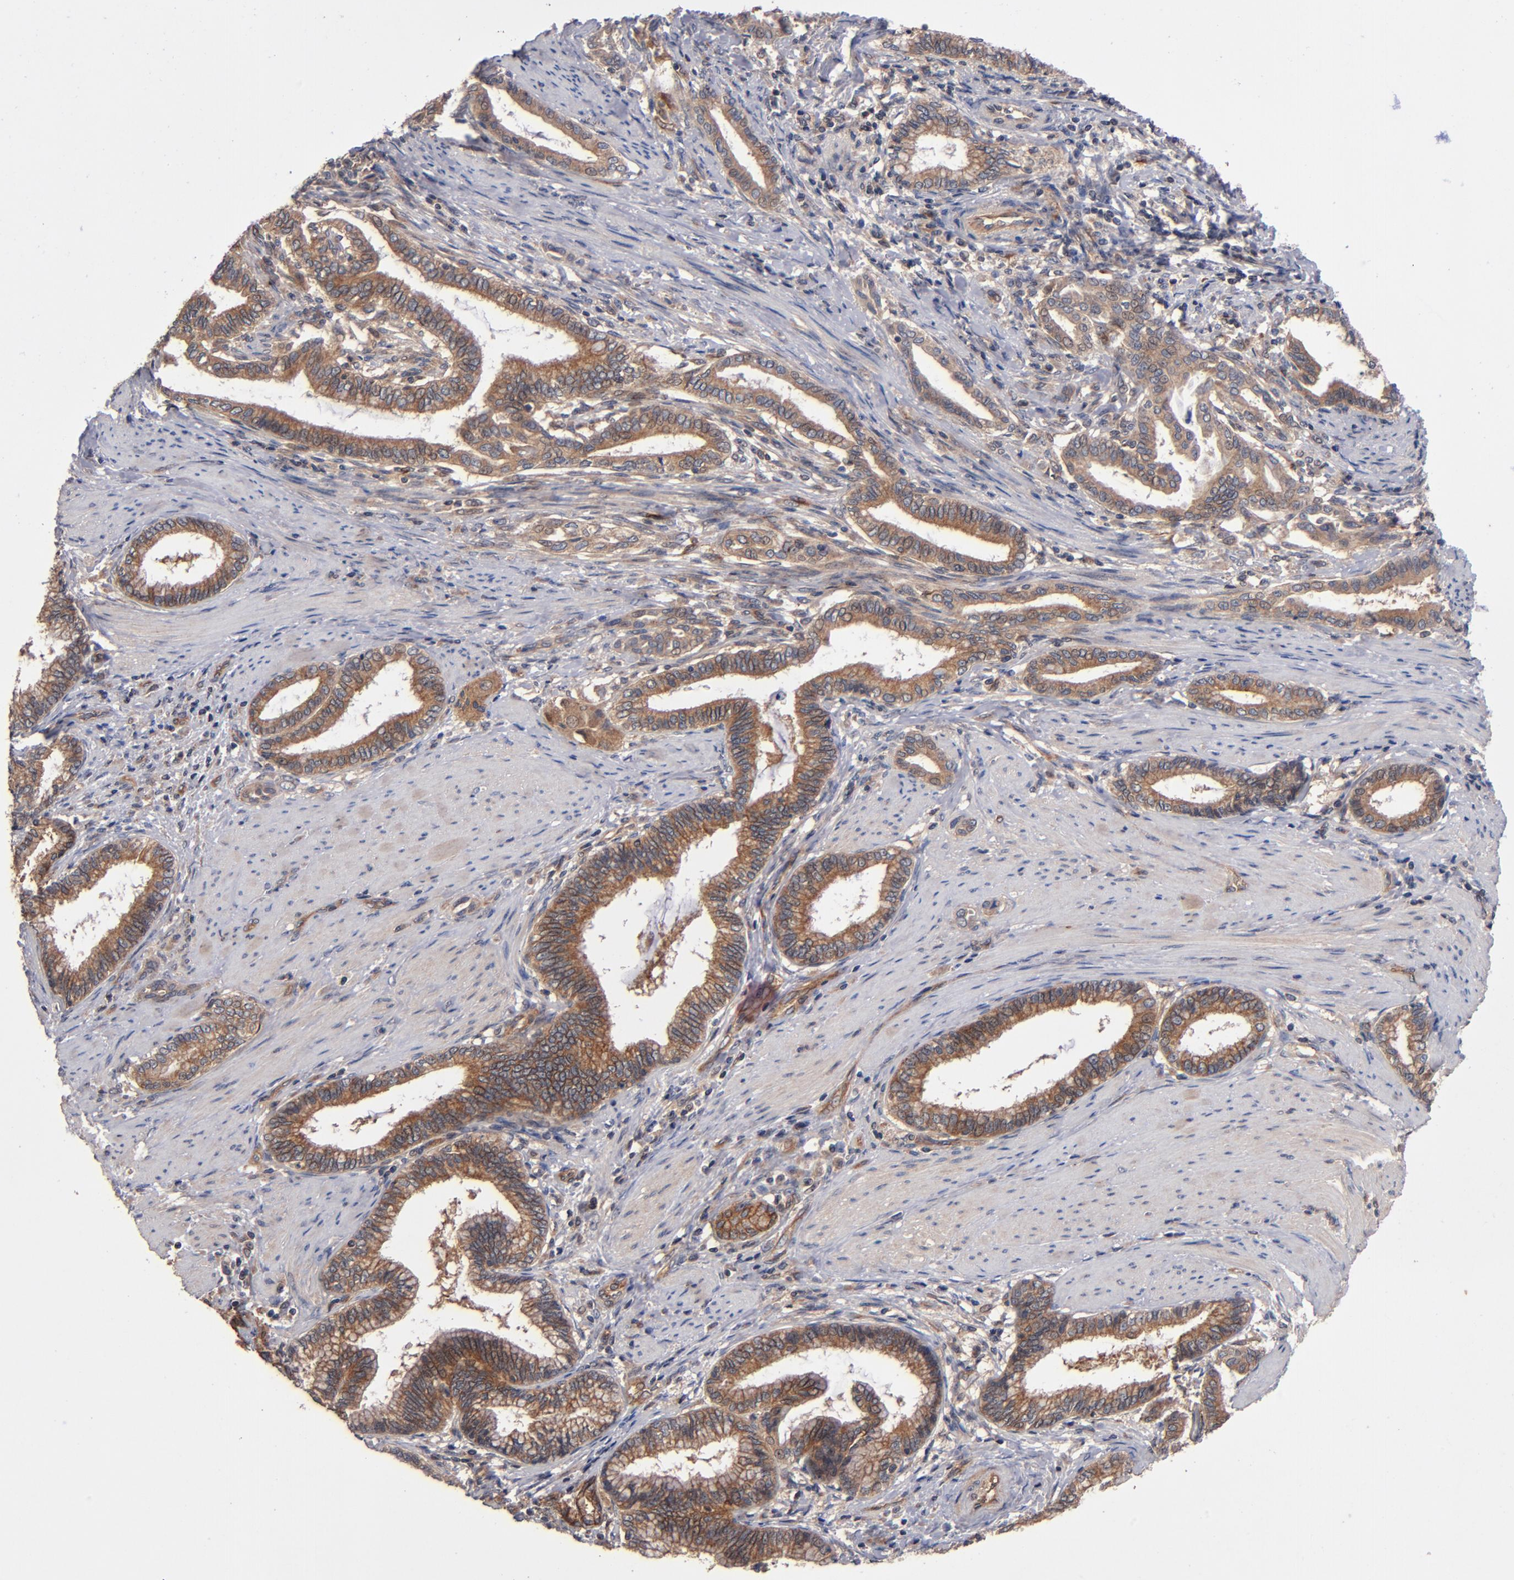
{"staining": {"intensity": "strong", "quantity": ">75%", "location": "cytoplasmic/membranous"}, "tissue": "pancreatic cancer", "cell_type": "Tumor cells", "image_type": "cancer", "snomed": [{"axis": "morphology", "description": "Adenocarcinoma, NOS"}, {"axis": "topography", "description": "Pancreas"}], "caption": "Immunohistochemical staining of human pancreatic cancer (adenocarcinoma) reveals strong cytoplasmic/membranous protein positivity in approximately >75% of tumor cells. The staining is performed using DAB brown chromogen to label protein expression. The nuclei are counter-stained blue using hematoxylin.", "gene": "BDKRB1", "patient": {"sex": "female", "age": 64}}